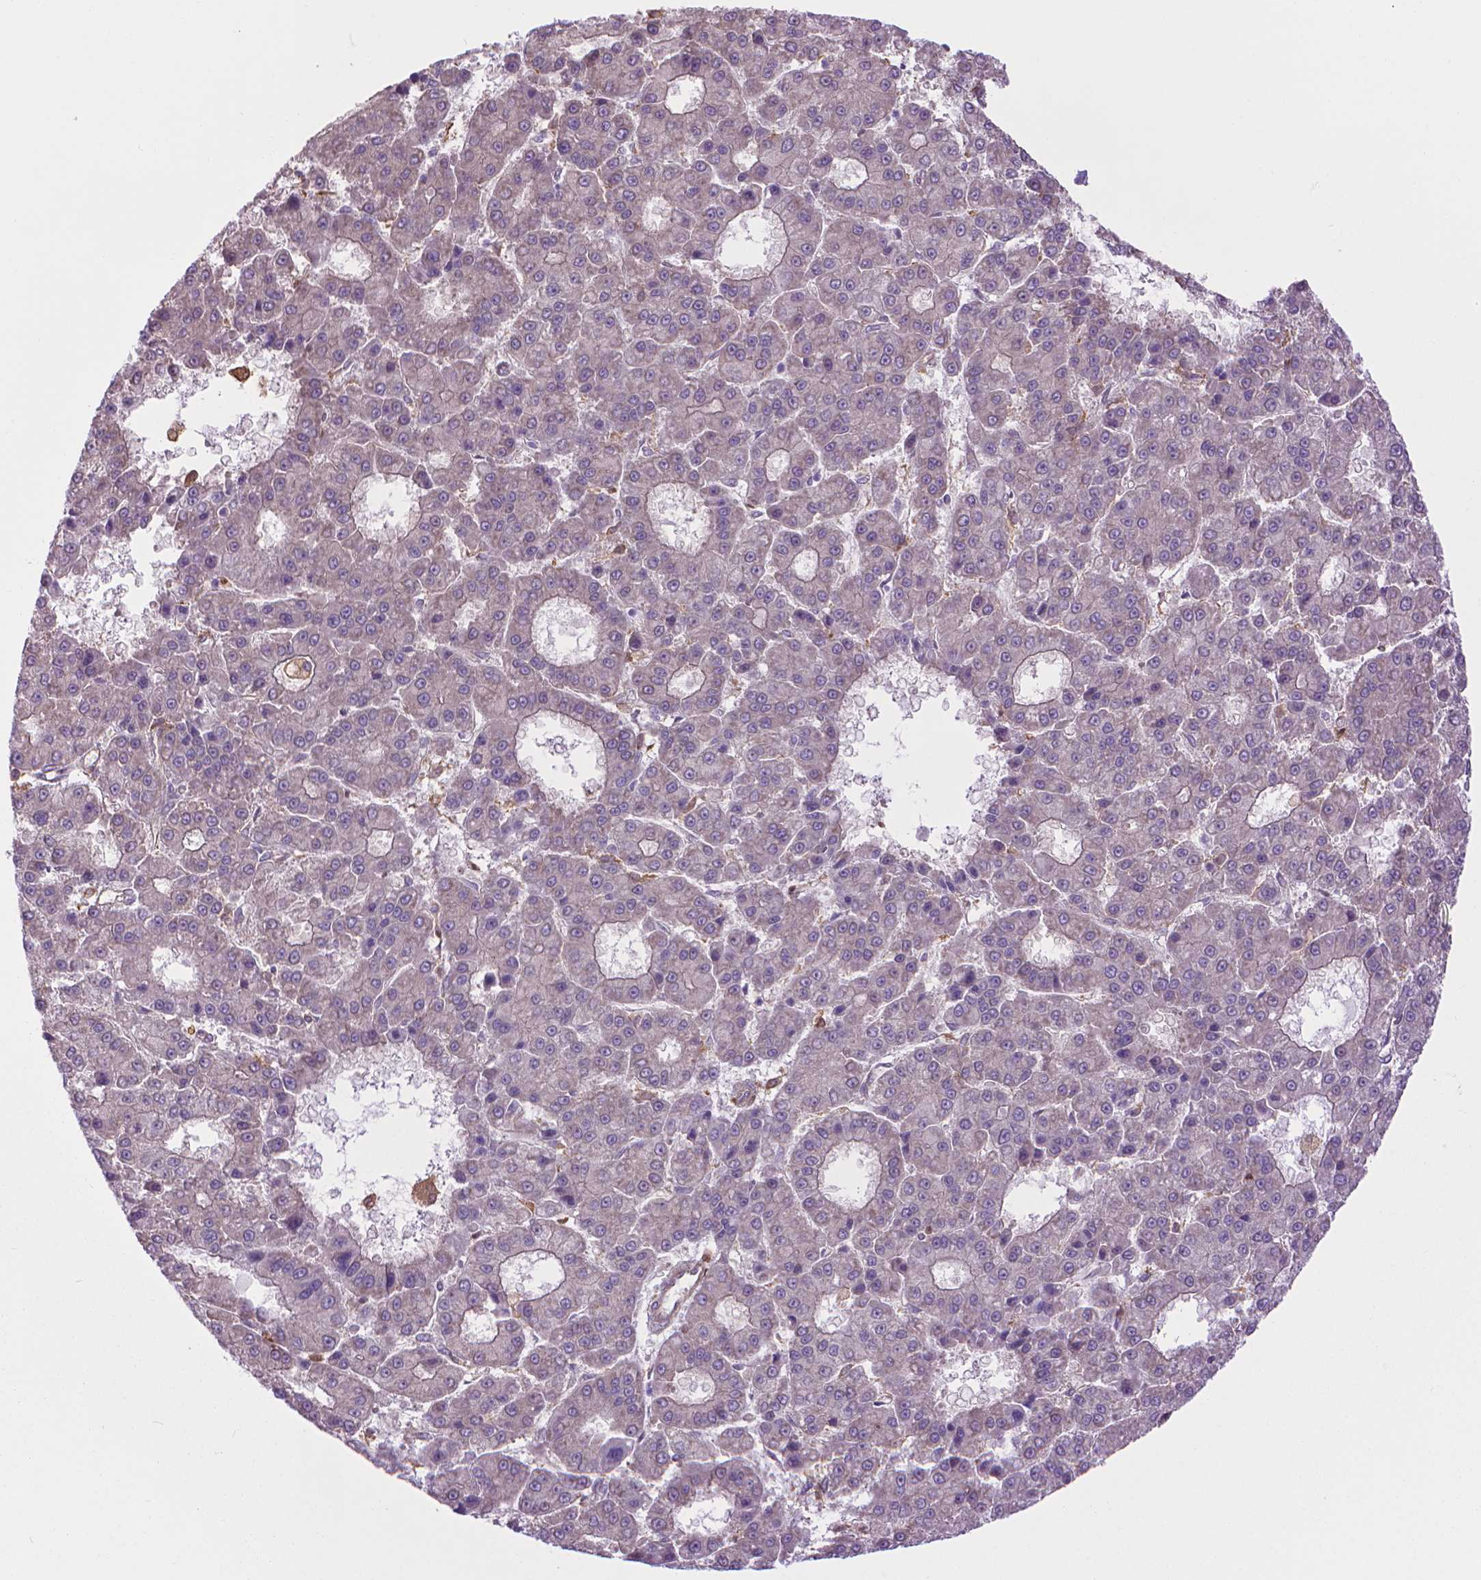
{"staining": {"intensity": "negative", "quantity": "none", "location": "none"}, "tissue": "liver cancer", "cell_type": "Tumor cells", "image_type": "cancer", "snomed": [{"axis": "morphology", "description": "Carcinoma, Hepatocellular, NOS"}, {"axis": "topography", "description": "Liver"}], "caption": "Liver cancer stained for a protein using immunohistochemistry (IHC) demonstrates no expression tumor cells.", "gene": "CORO1B", "patient": {"sex": "male", "age": 70}}